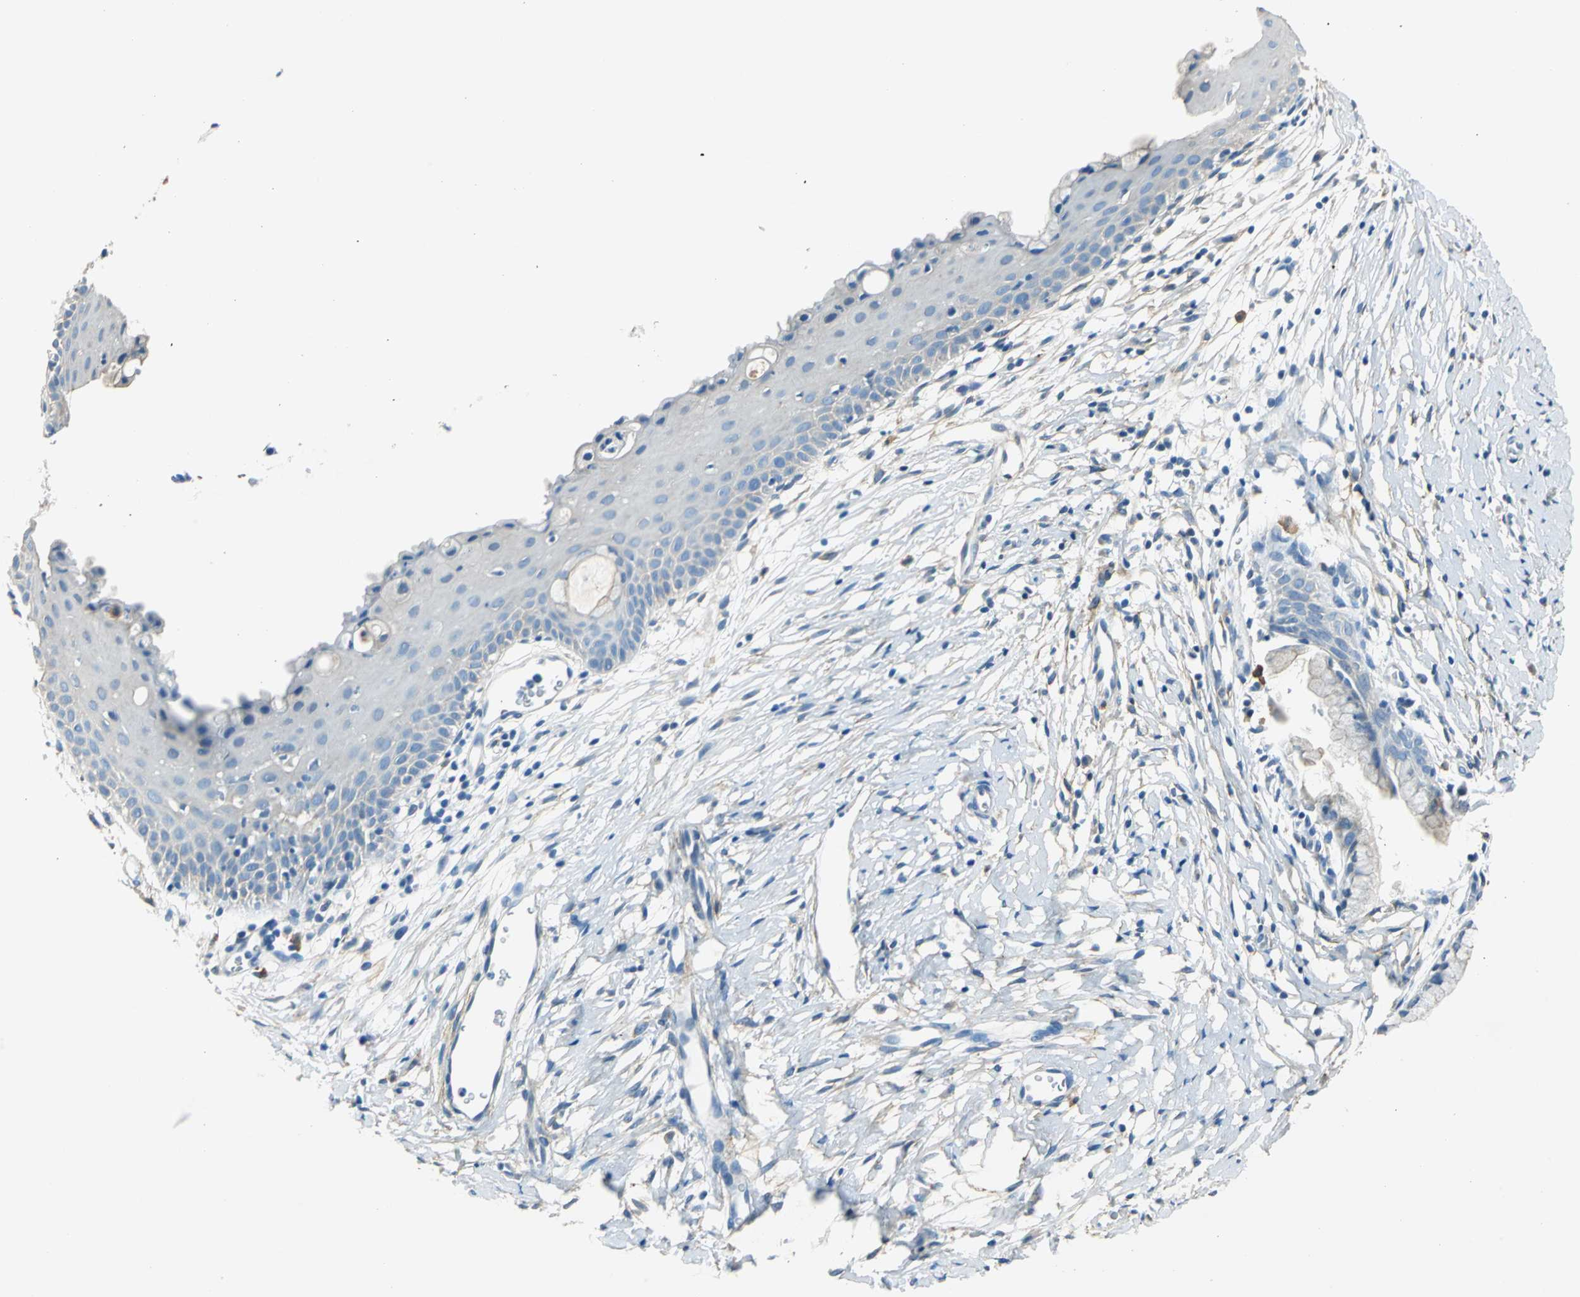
{"staining": {"intensity": "negative", "quantity": "none", "location": "none"}, "tissue": "cervix", "cell_type": "Glandular cells", "image_type": "normal", "snomed": [{"axis": "morphology", "description": "Normal tissue, NOS"}, {"axis": "topography", "description": "Cervix"}], "caption": "An IHC image of normal cervix is shown. There is no staining in glandular cells of cervix. (DAB immunohistochemistry (IHC) with hematoxylin counter stain).", "gene": "AKAP12", "patient": {"sex": "female", "age": 39}}